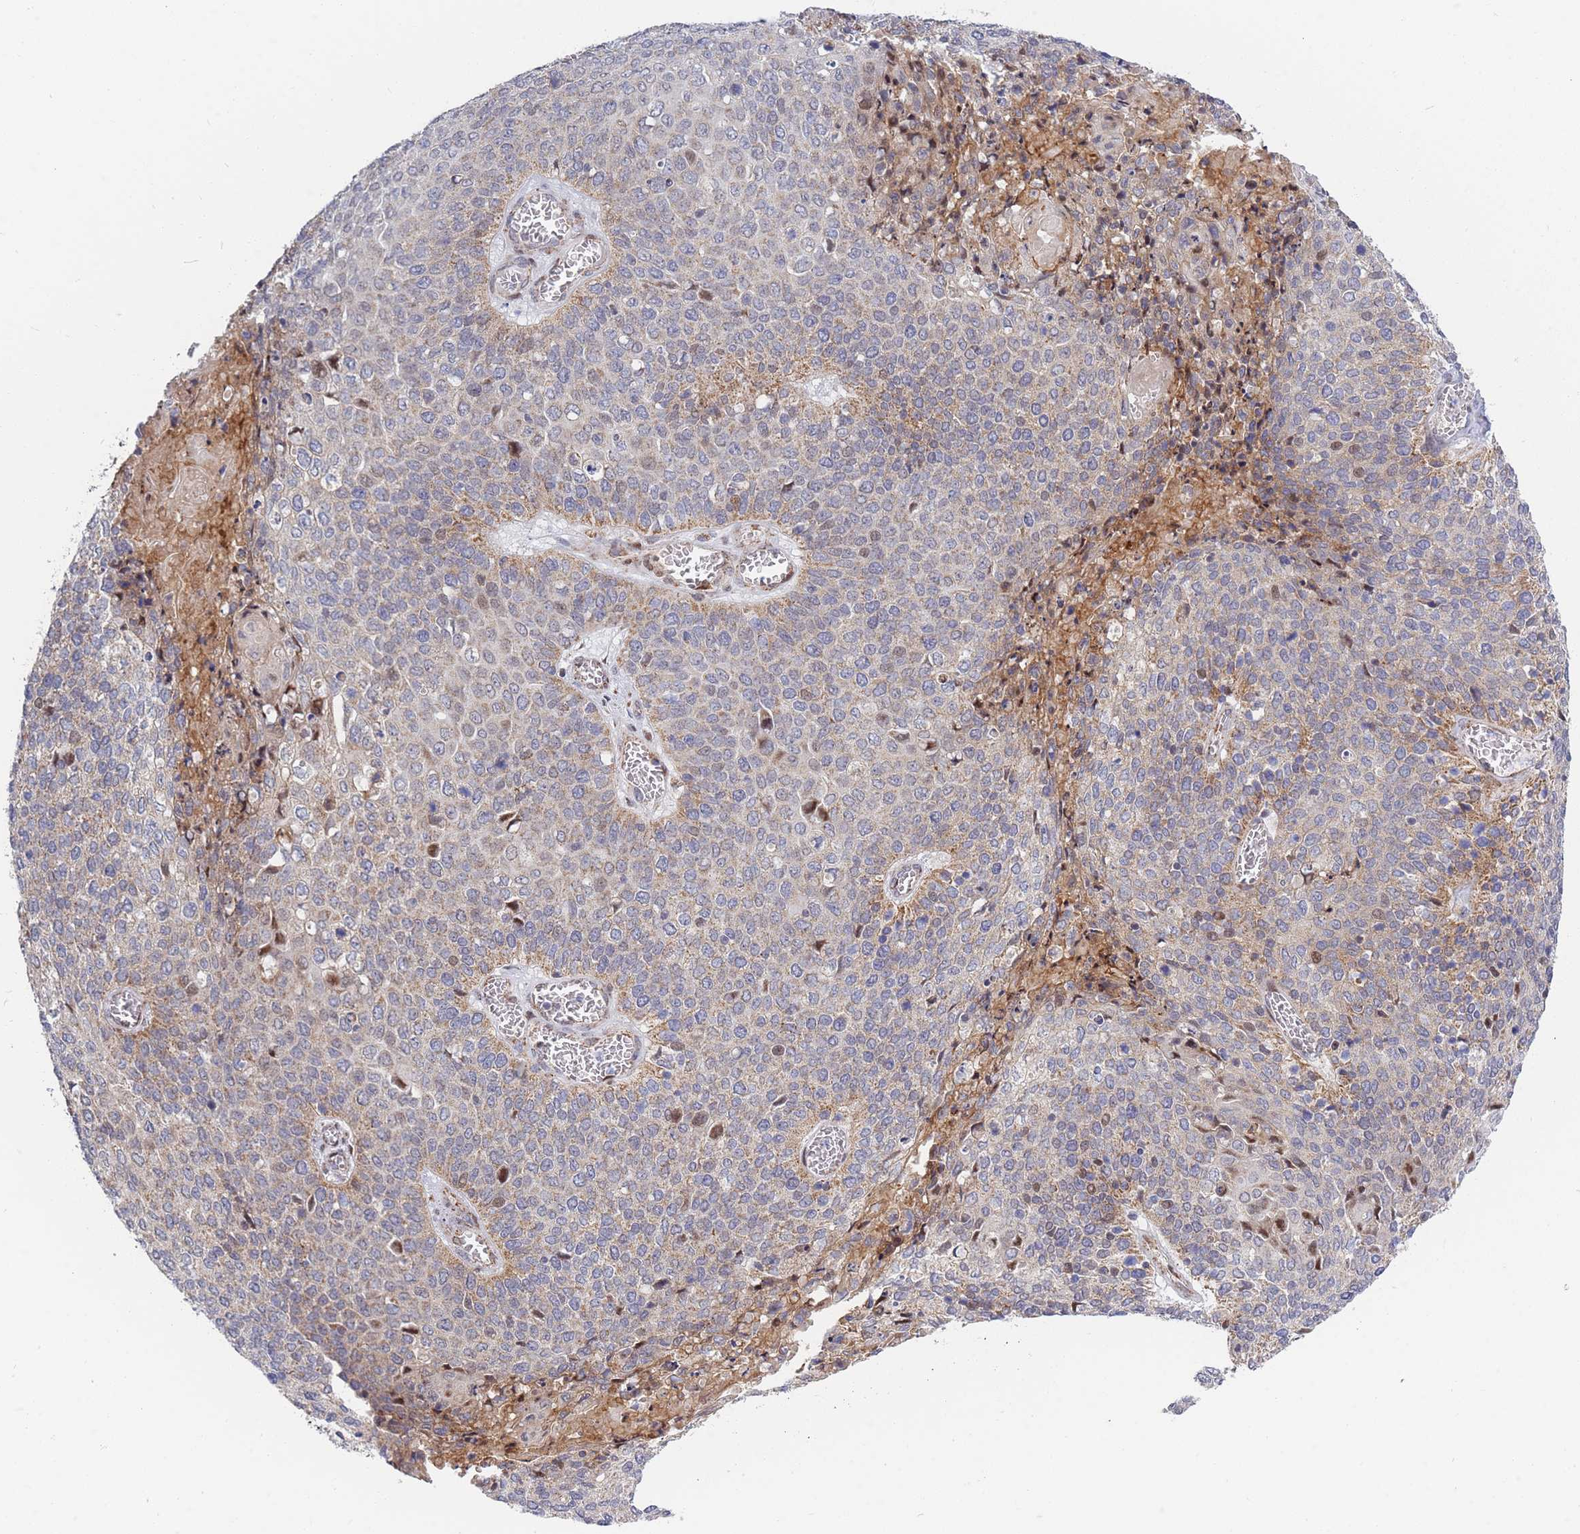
{"staining": {"intensity": "moderate", "quantity": "<25%", "location": "cytoplasmic/membranous"}, "tissue": "cervical cancer", "cell_type": "Tumor cells", "image_type": "cancer", "snomed": [{"axis": "morphology", "description": "Squamous cell carcinoma, NOS"}, {"axis": "topography", "description": "Cervix"}], "caption": "A micrograph showing moderate cytoplasmic/membranous expression in about <25% of tumor cells in cervical squamous cell carcinoma, as visualized by brown immunohistochemical staining.", "gene": "MOB4", "patient": {"sex": "female", "age": 39}}